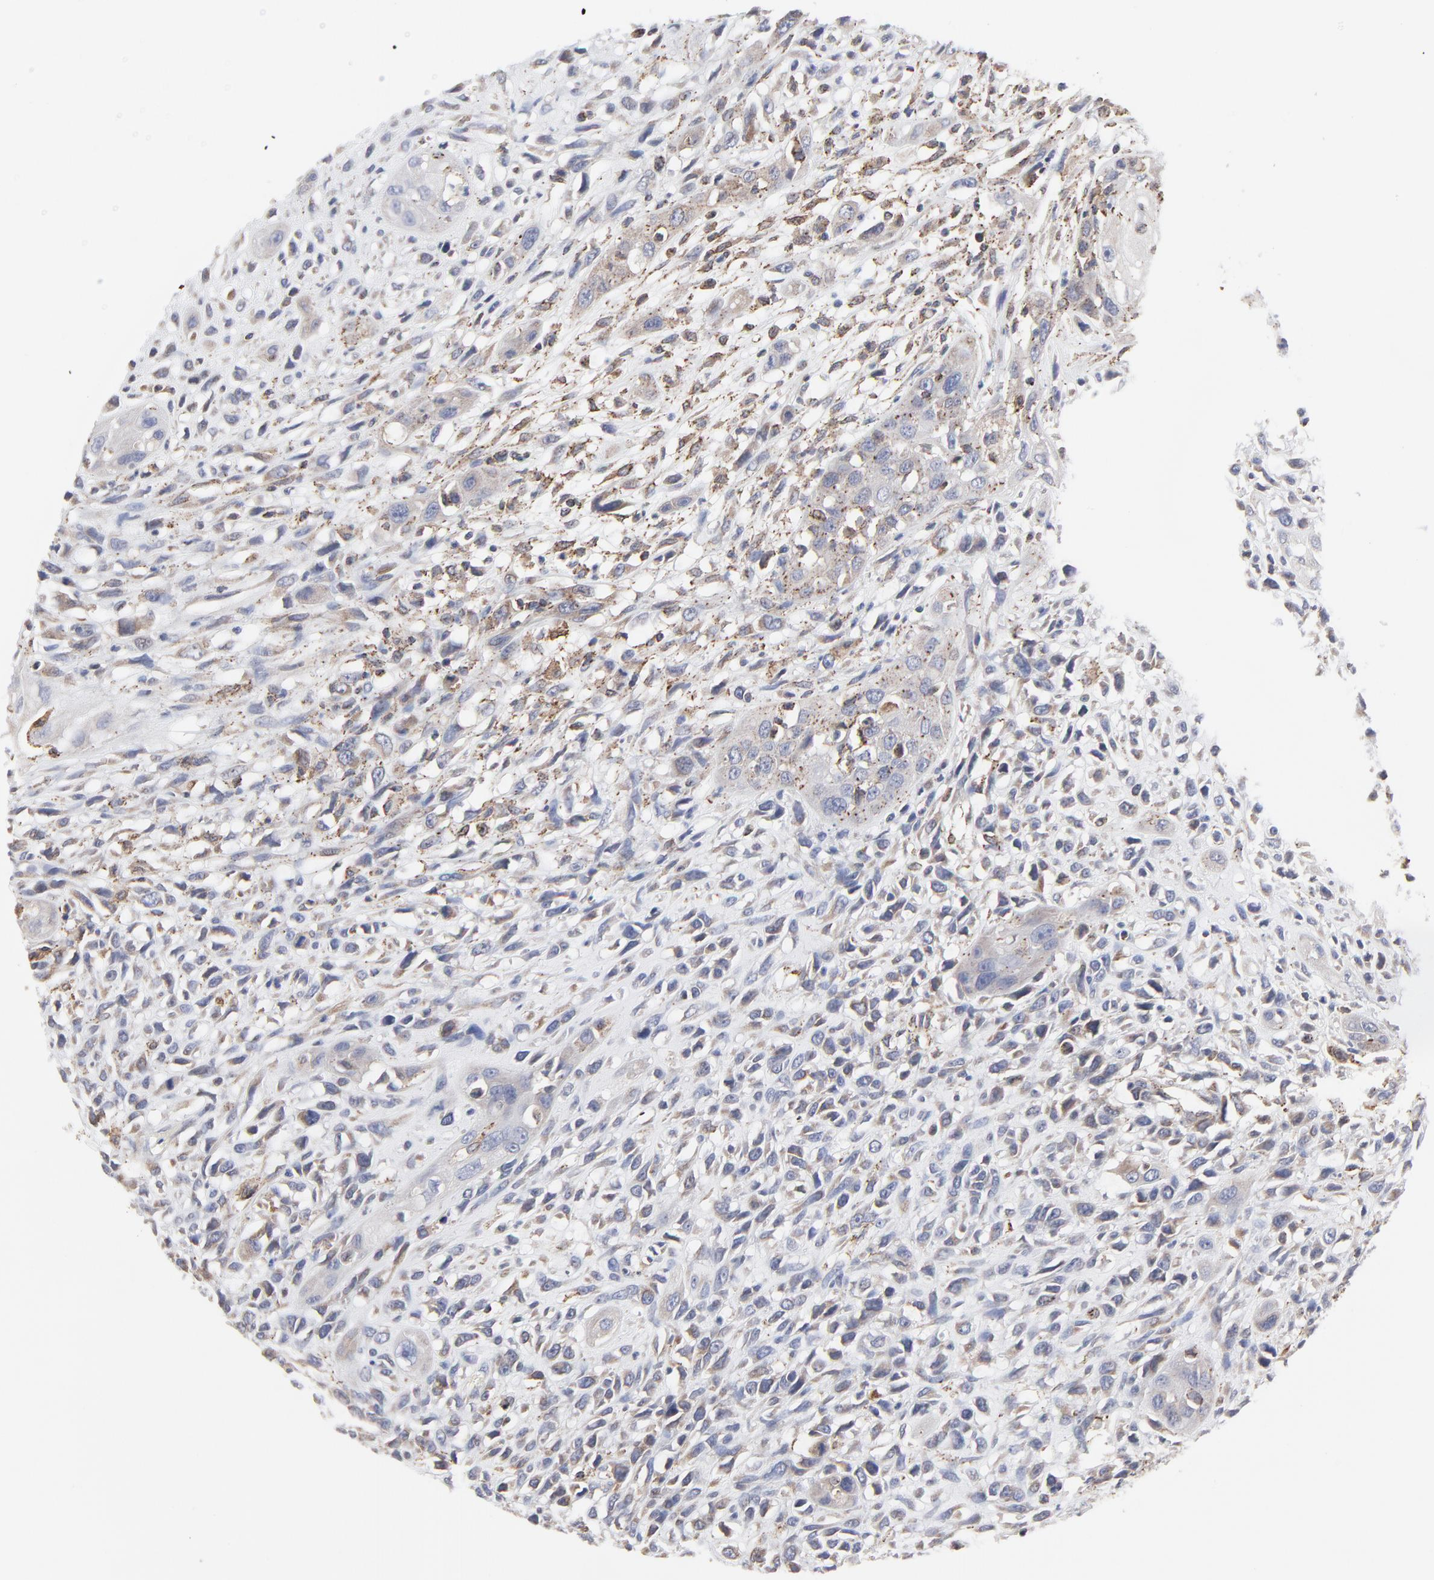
{"staining": {"intensity": "weak", "quantity": "25%-75%", "location": "cytoplasmic/membranous"}, "tissue": "head and neck cancer", "cell_type": "Tumor cells", "image_type": "cancer", "snomed": [{"axis": "morphology", "description": "Necrosis, NOS"}, {"axis": "morphology", "description": "Neoplasm, malignant, NOS"}, {"axis": "topography", "description": "Salivary gland"}, {"axis": "topography", "description": "Head-Neck"}], "caption": "High-power microscopy captured an immunohistochemistry (IHC) image of neoplasm (malignant) (head and neck), revealing weak cytoplasmic/membranous staining in about 25%-75% of tumor cells. (DAB (3,3'-diaminobenzidine) = brown stain, brightfield microscopy at high magnification).", "gene": "TRIM22", "patient": {"sex": "male", "age": 43}}